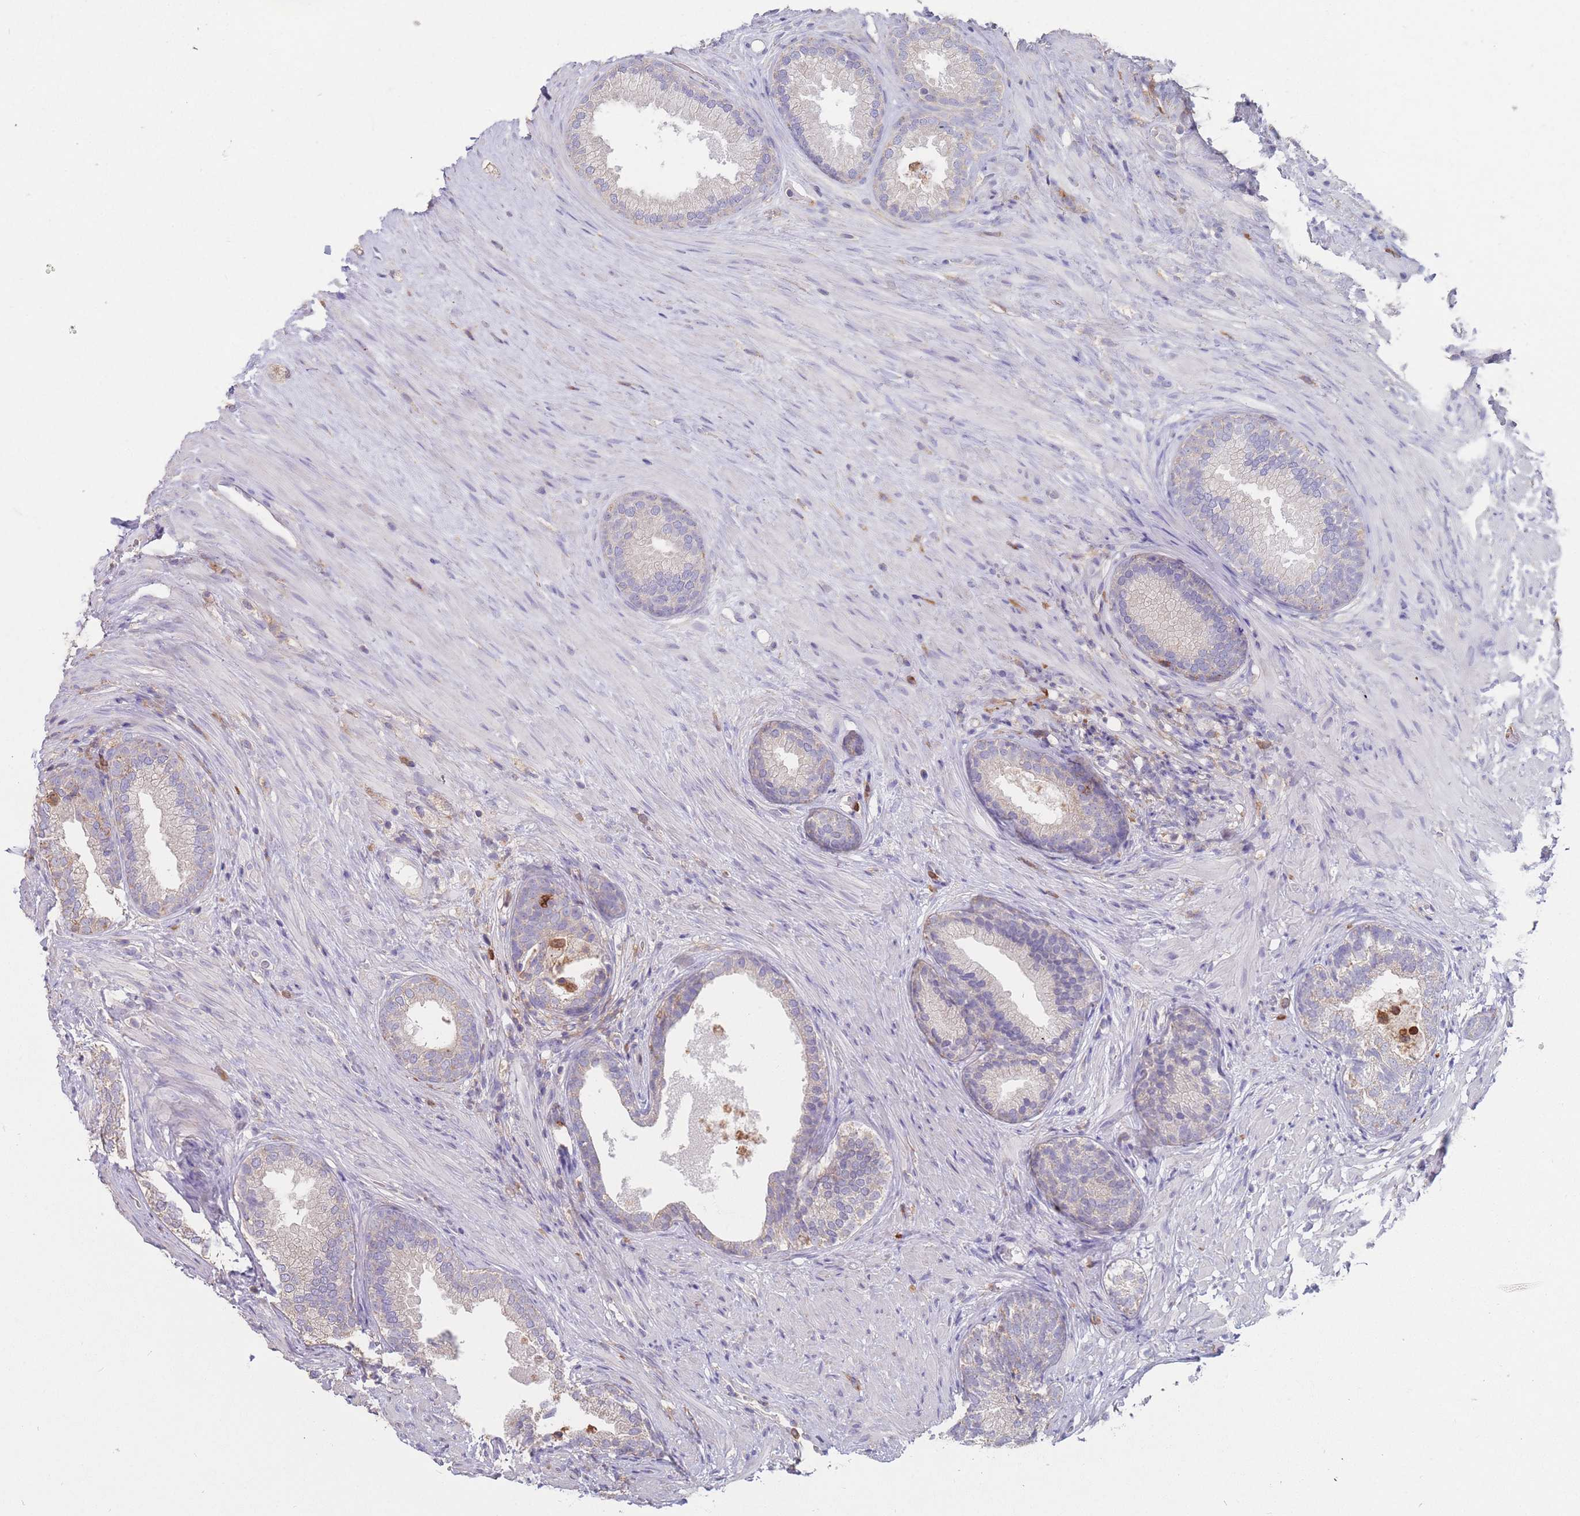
{"staining": {"intensity": "negative", "quantity": "none", "location": "none"}, "tissue": "prostate", "cell_type": "Glandular cells", "image_type": "normal", "snomed": [{"axis": "morphology", "description": "Normal tissue, NOS"}, {"axis": "topography", "description": "Prostate"}], "caption": "The immunohistochemistry (IHC) histopathology image has no significant positivity in glandular cells of prostate.", "gene": "CLEC12A", "patient": {"sex": "male", "age": 76}}